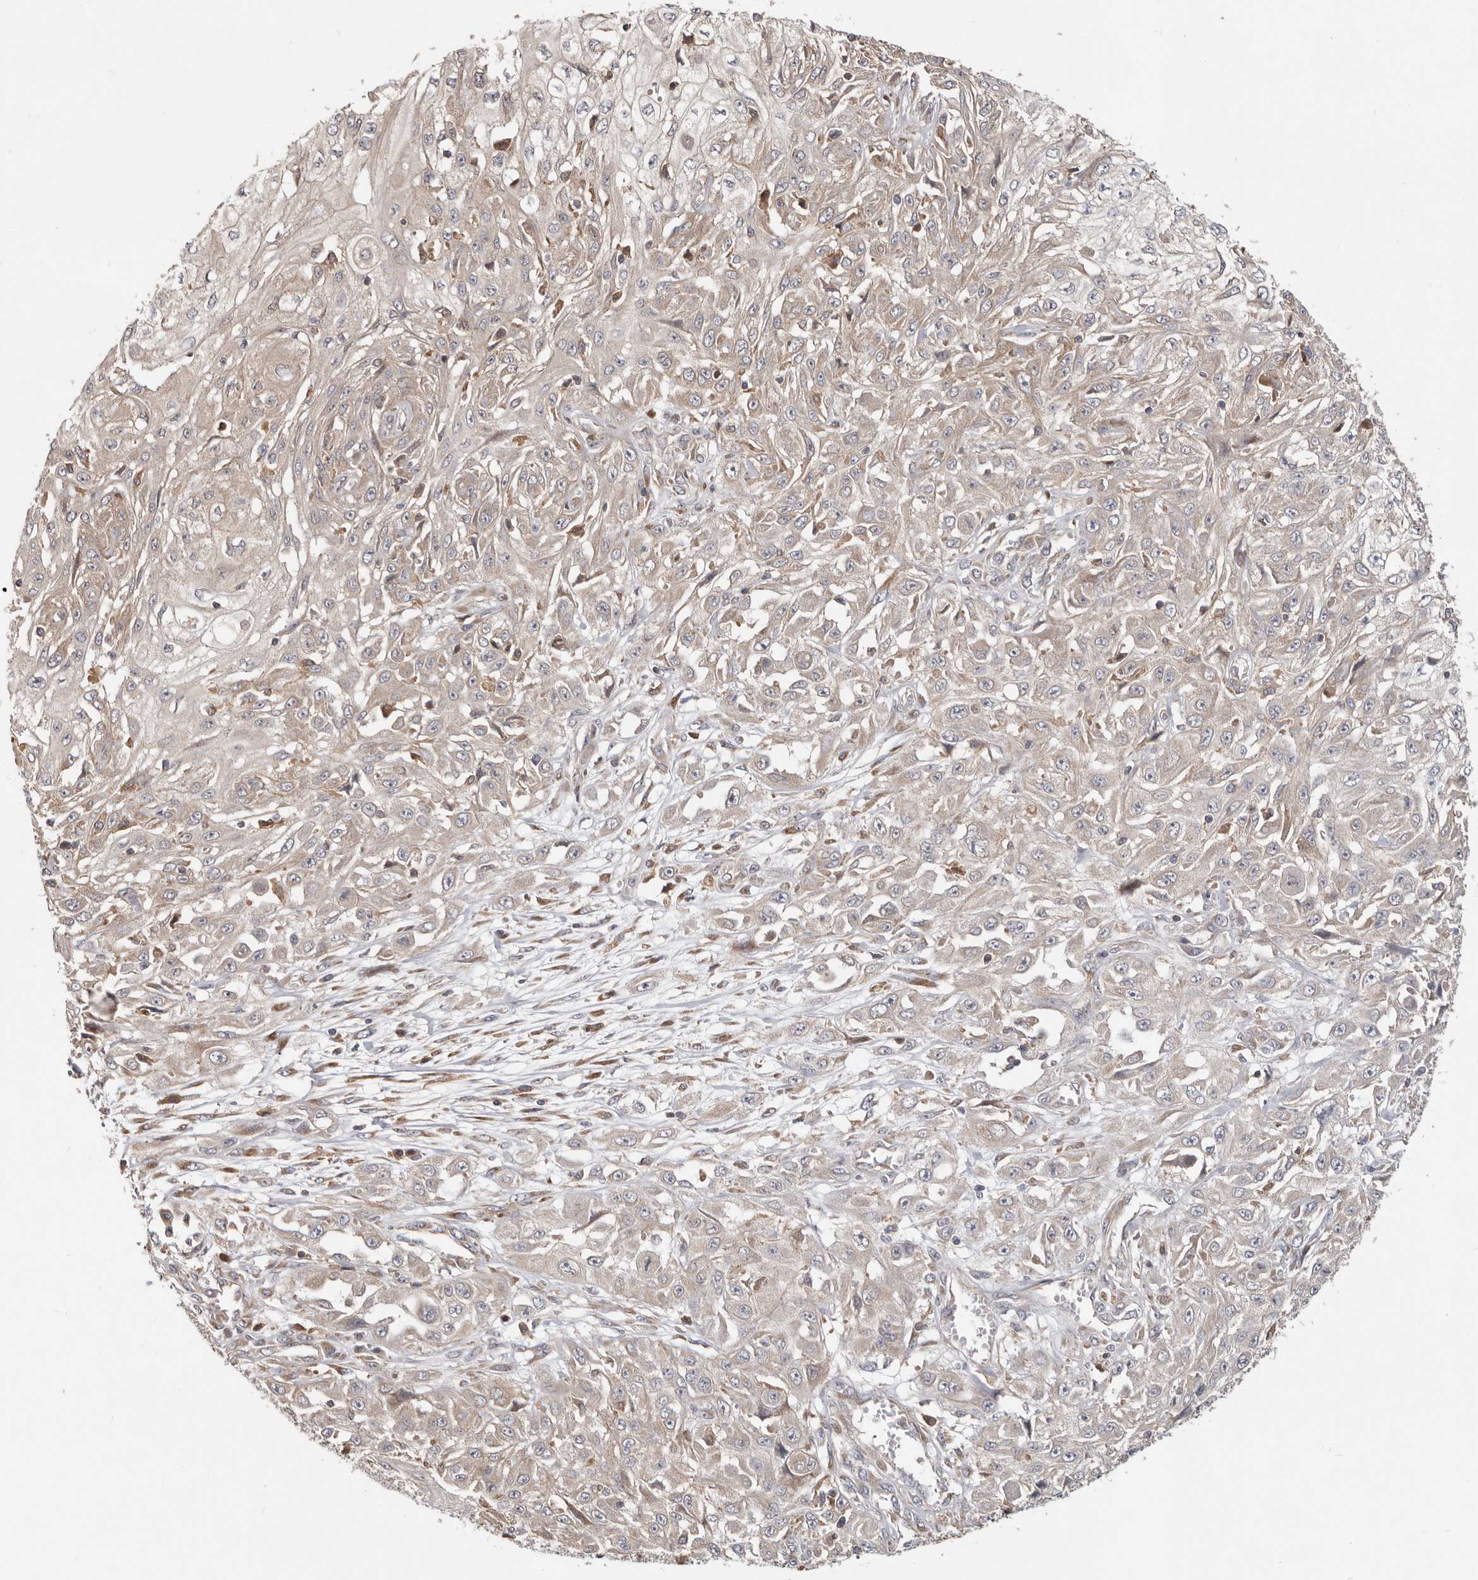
{"staining": {"intensity": "negative", "quantity": "none", "location": "none"}, "tissue": "skin cancer", "cell_type": "Tumor cells", "image_type": "cancer", "snomed": [{"axis": "morphology", "description": "Squamous cell carcinoma, NOS"}, {"axis": "morphology", "description": "Squamous cell carcinoma, metastatic, NOS"}, {"axis": "topography", "description": "Skin"}, {"axis": "topography", "description": "Lymph node"}], "caption": "There is no significant expression in tumor cells of skin cancer (metastatic squamous cell carcinoma).", "gene": "LRP6", "patient": {"sex": "male", "age": 75}}